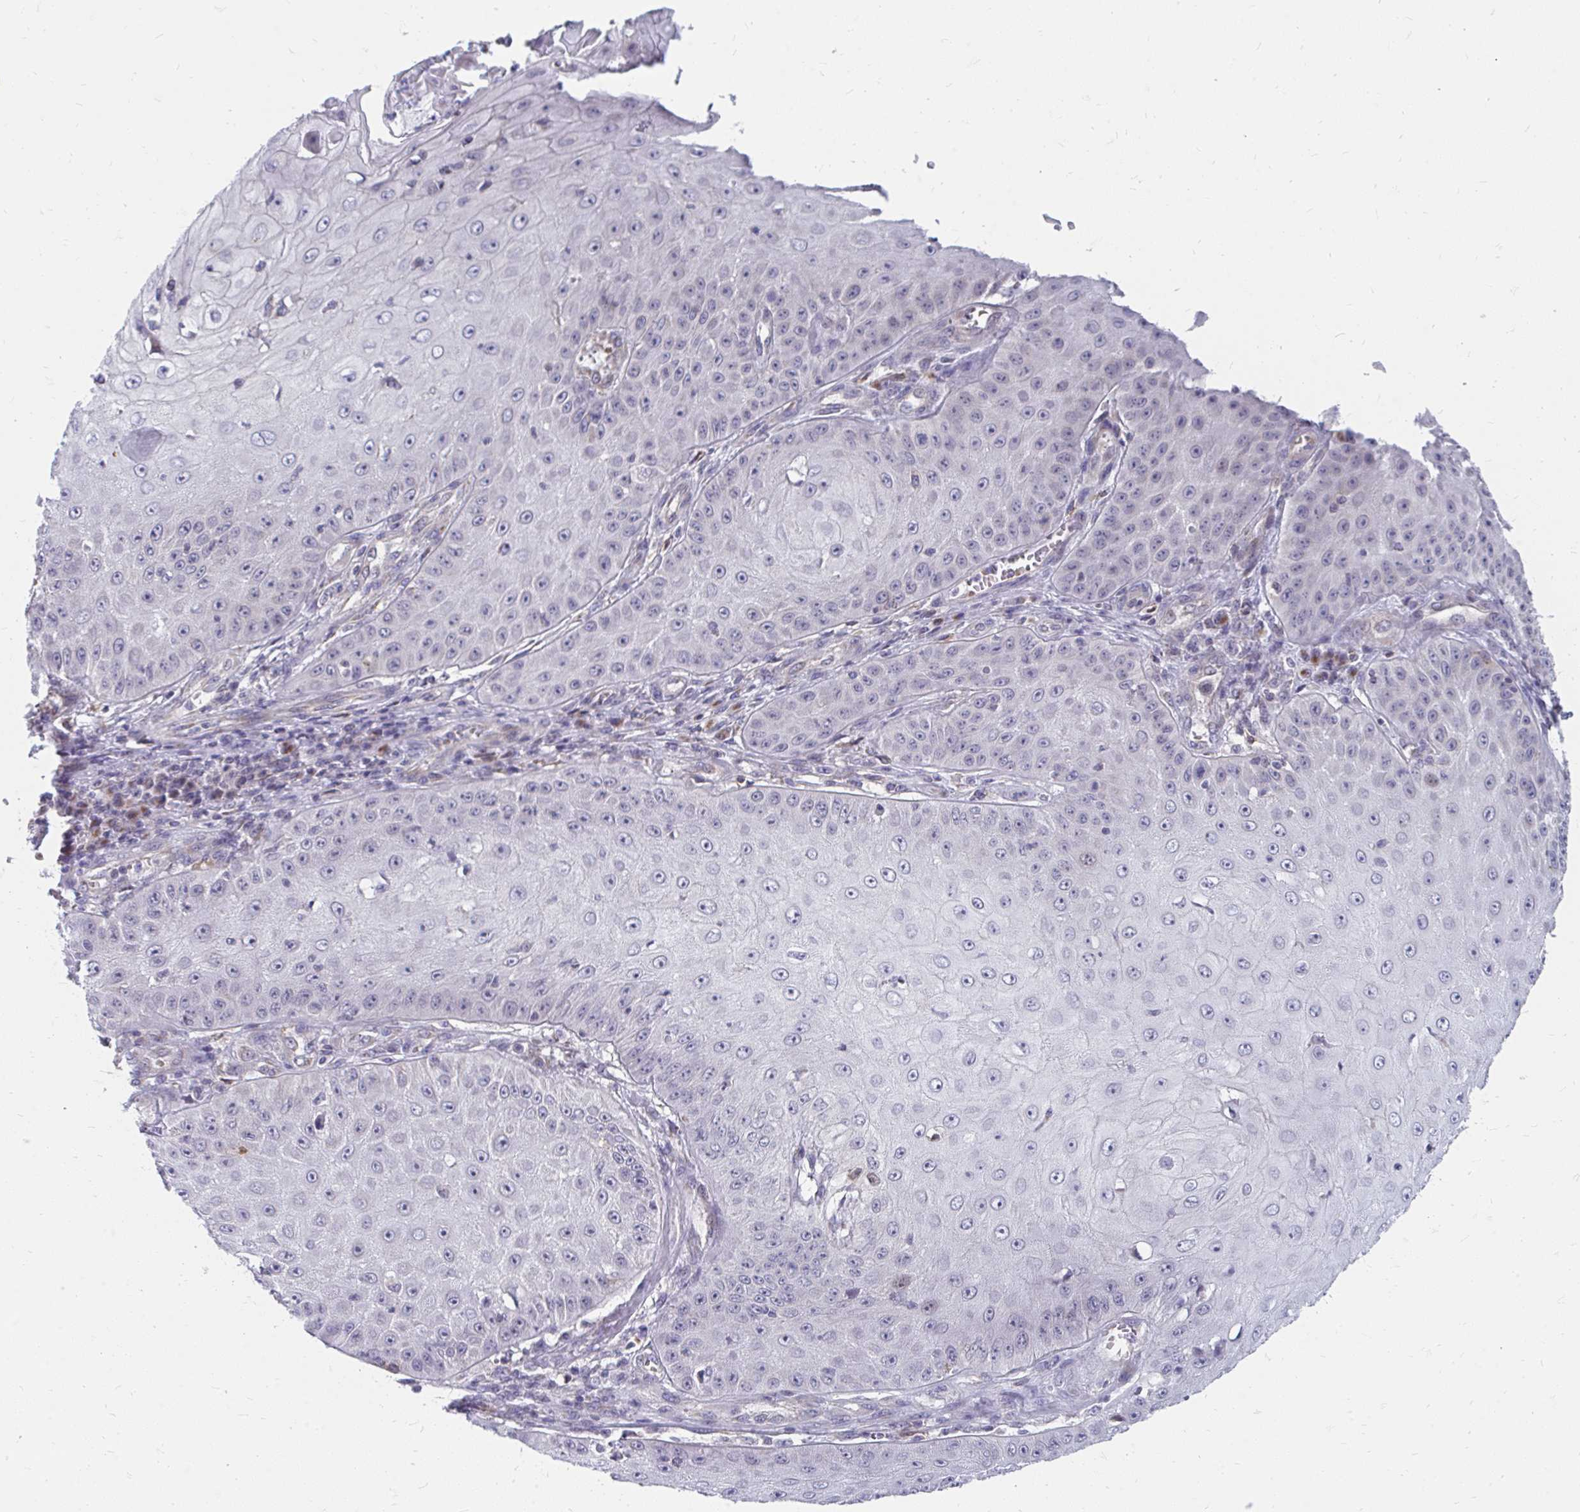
{"staining": {"intensity": "negative", "quantity": "none", "location": "none"}, "tissue": "skin cancer", "cell_type": "Tumor cells", "image_type": "cancer", "snomed": [{"axis": "morphology", "description": "Squamous cell carcinoma, NOS"}, {"axis": "topography", "description": "Skin"}], "caption": "A high-resolution histopathology image shows immunohistochemistry (IHC) staining of squamous cell carcinoma (skin), which exhibits no significant staining in tumor cells.", "gene": "PABIR3", "patient": {"sex": "male", "age": 70}}